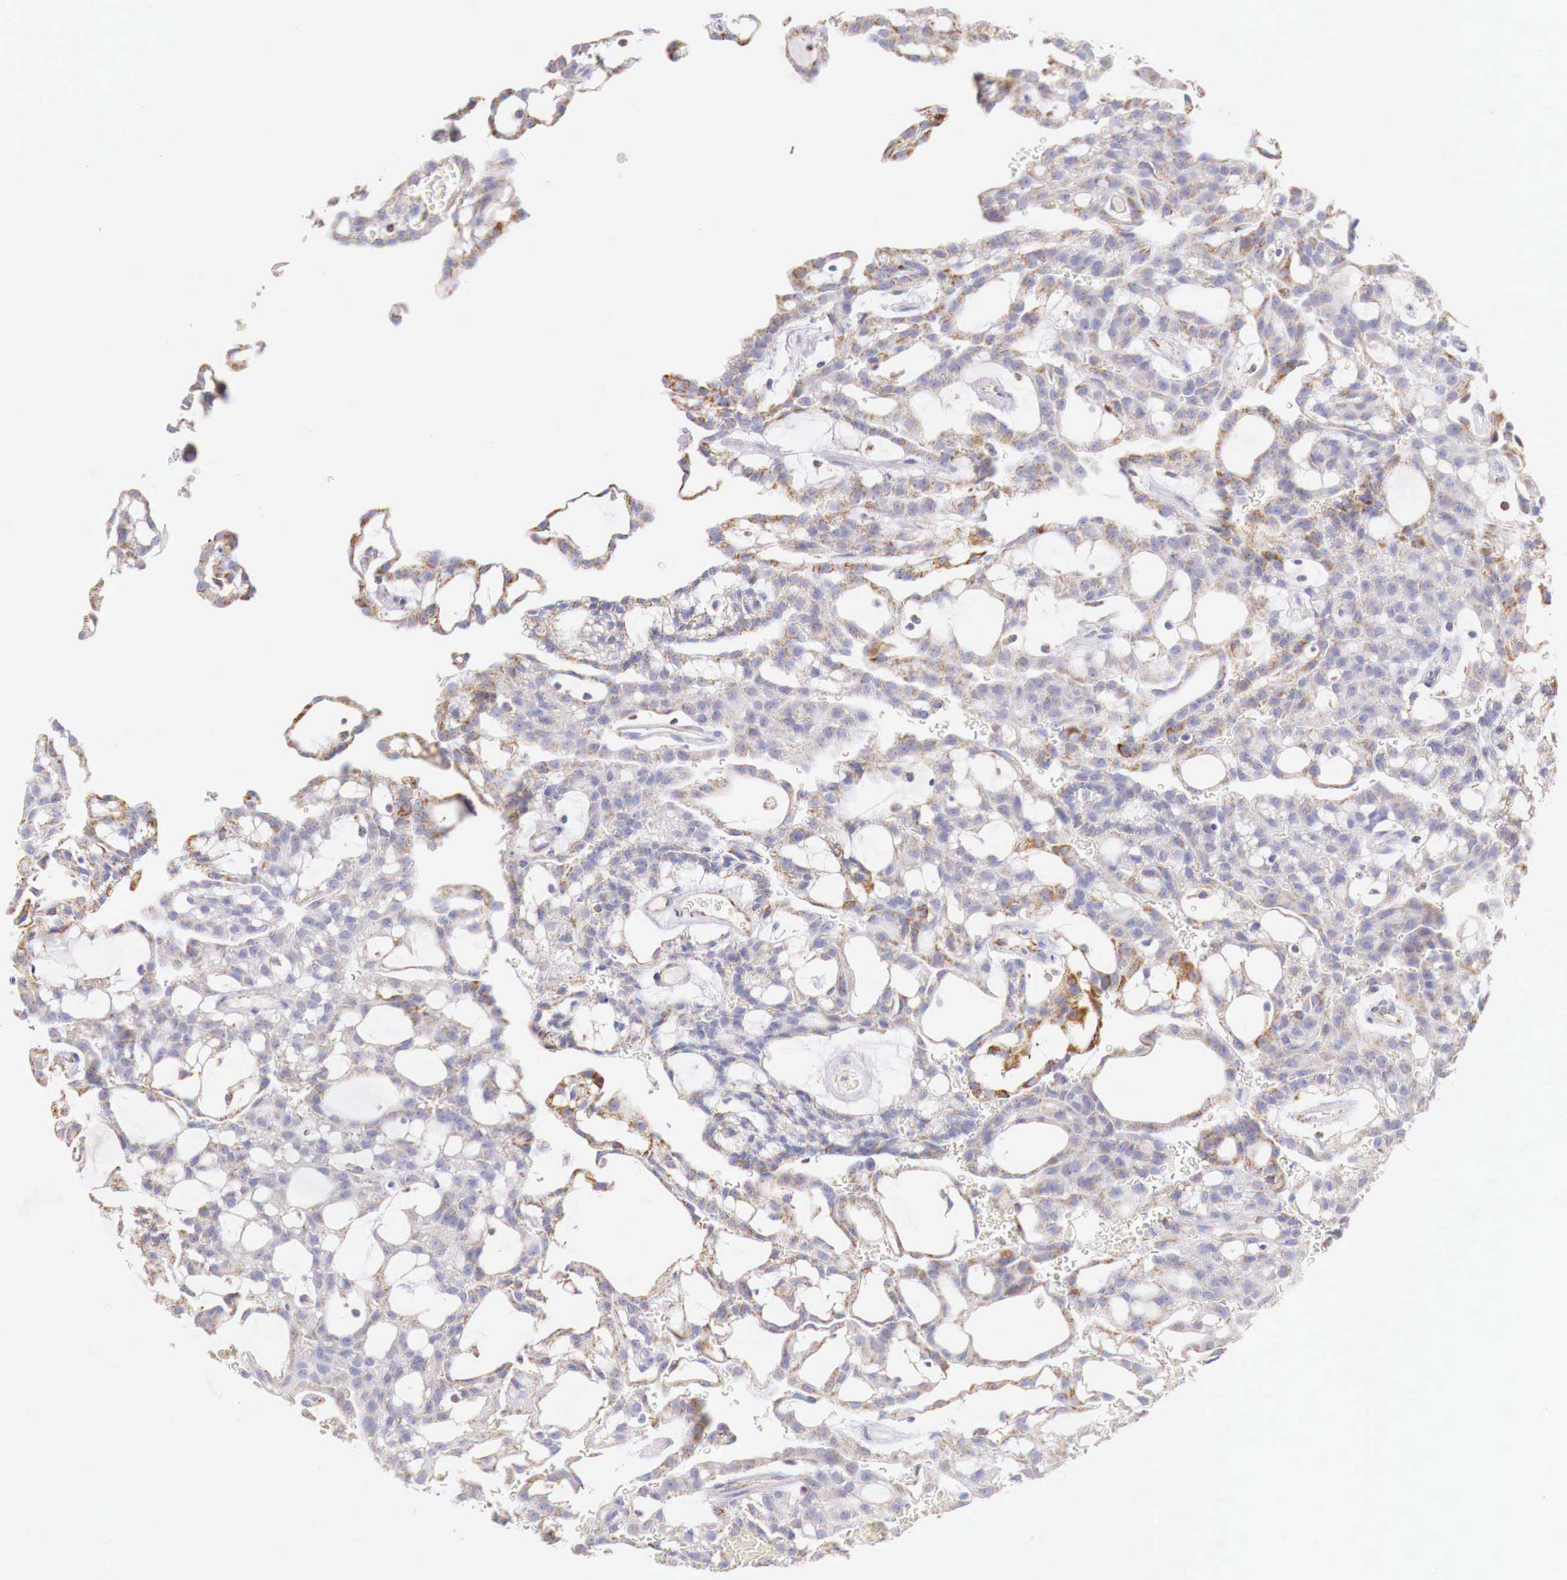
{"staining": {"intensity": "weak", "quantity": "25%-75%", "location": "cytoplasmic/membranous"}, "tissue": "renal cancer", "cell_type": "Tumor cells", "image_type": "cancer", "snomed": [{"axis": "morphology", "description": "Adenocarcinoma, NOS"}, {"axis": "topography", "description": "Kidney"}], "caption": "An immunohistochemistry (IHC) image of neoplastic tissue is shown. Protein staining in brown highlights weak cytoplasmic/membranous positivity in adenocarcinoma (renal) within tumor cells.", "gene": "IDH3G", "patient": {"sex": "male", "age": 63}}